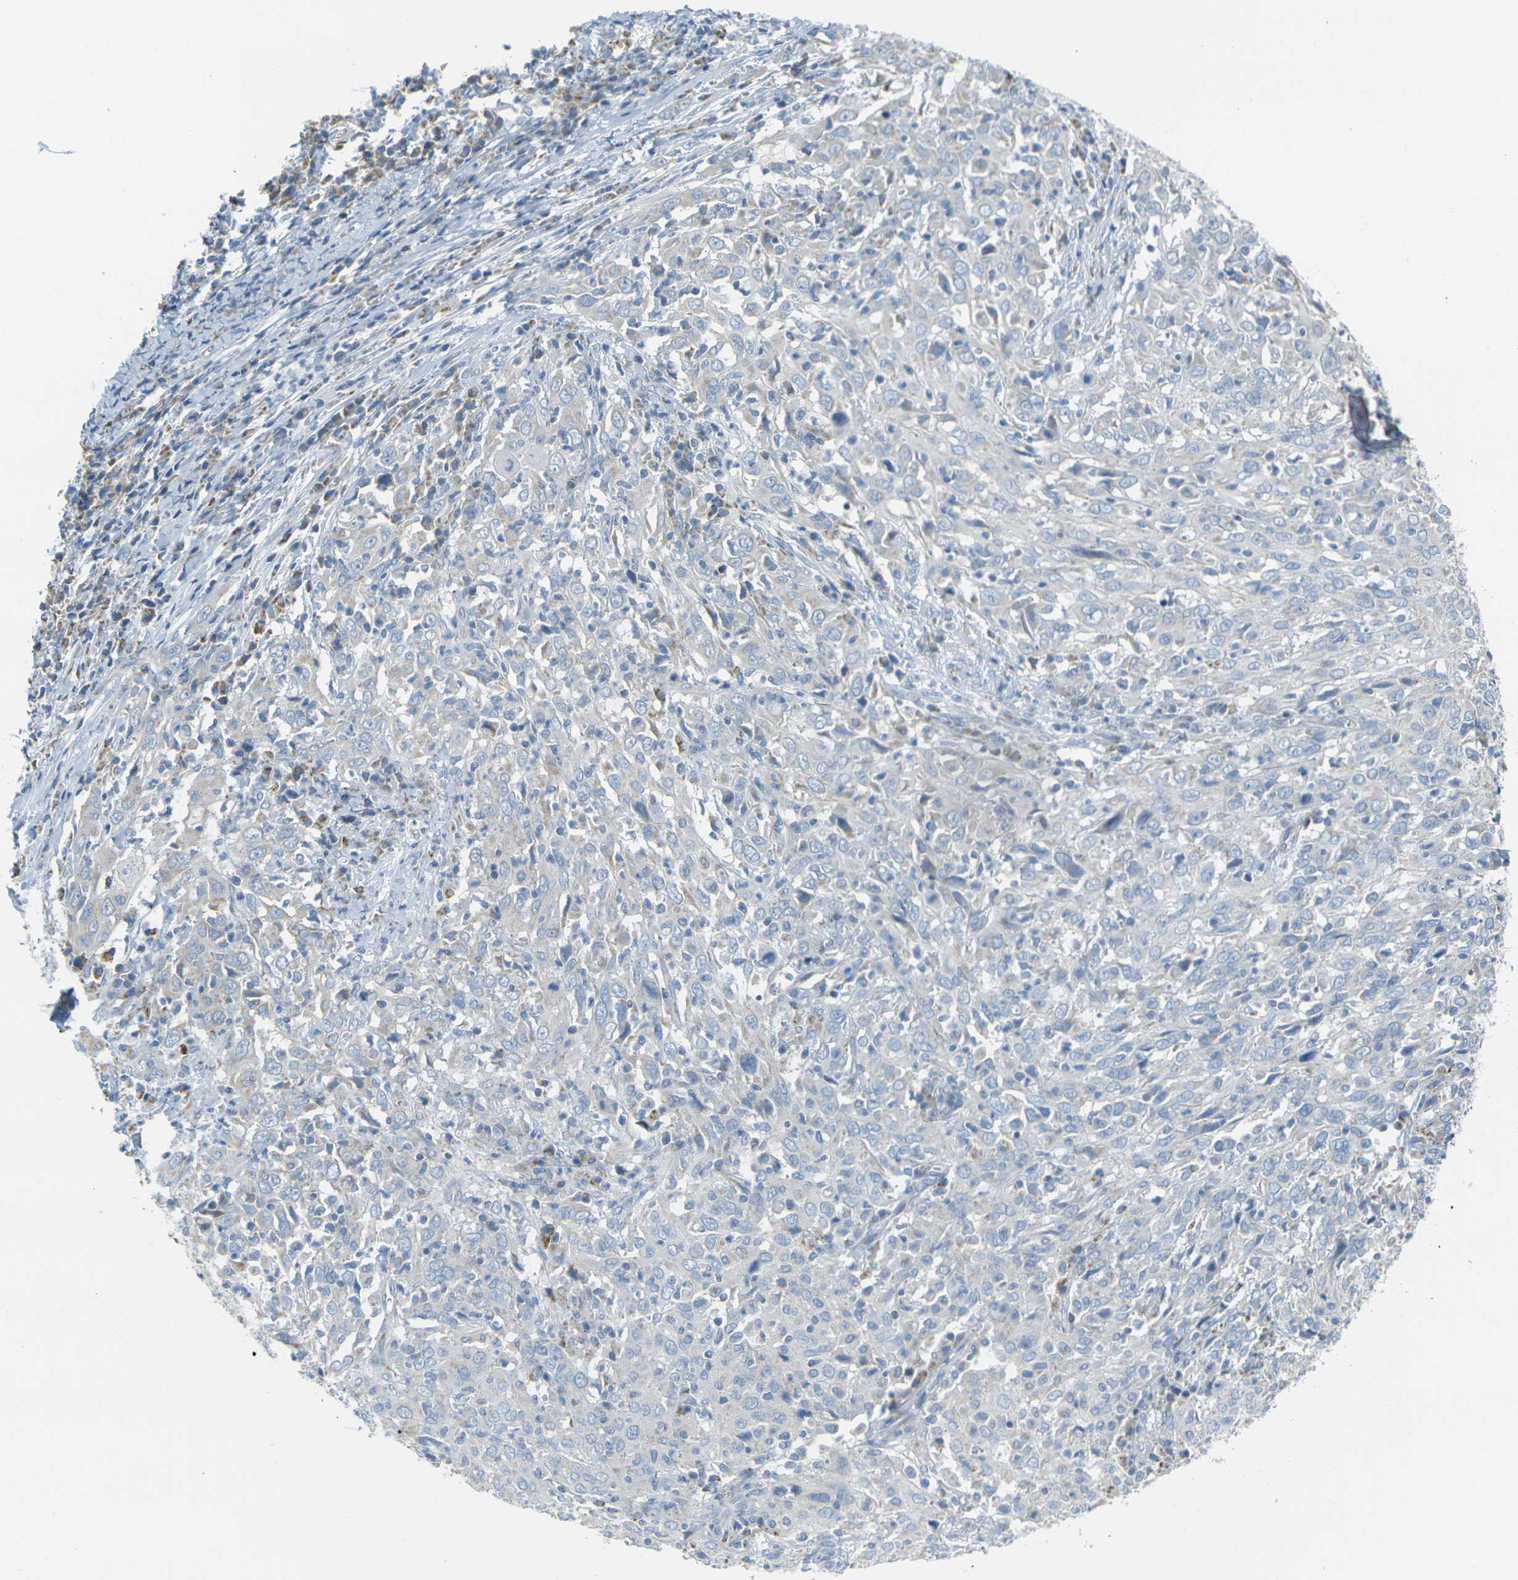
{"staining": {"intensity": "negative", "quantity": "none", "location": "none"}, "tissue": "cervical cancer", "cell_type": "Tumor cells", "image_type": "cancer", "snomed": [{"axis": "morphology", "description": "Squamous cell carcinoma, NOS"}, {"axis": "topography", "description": "Cervix"}], "caption": "Cervical cancer (squamous cell carcinoma) was stained to show a protein in brown. There is no significant expression in tumor cells.", "gene": "PARD6B", "patient": {"sex": "female", "age": 46}}